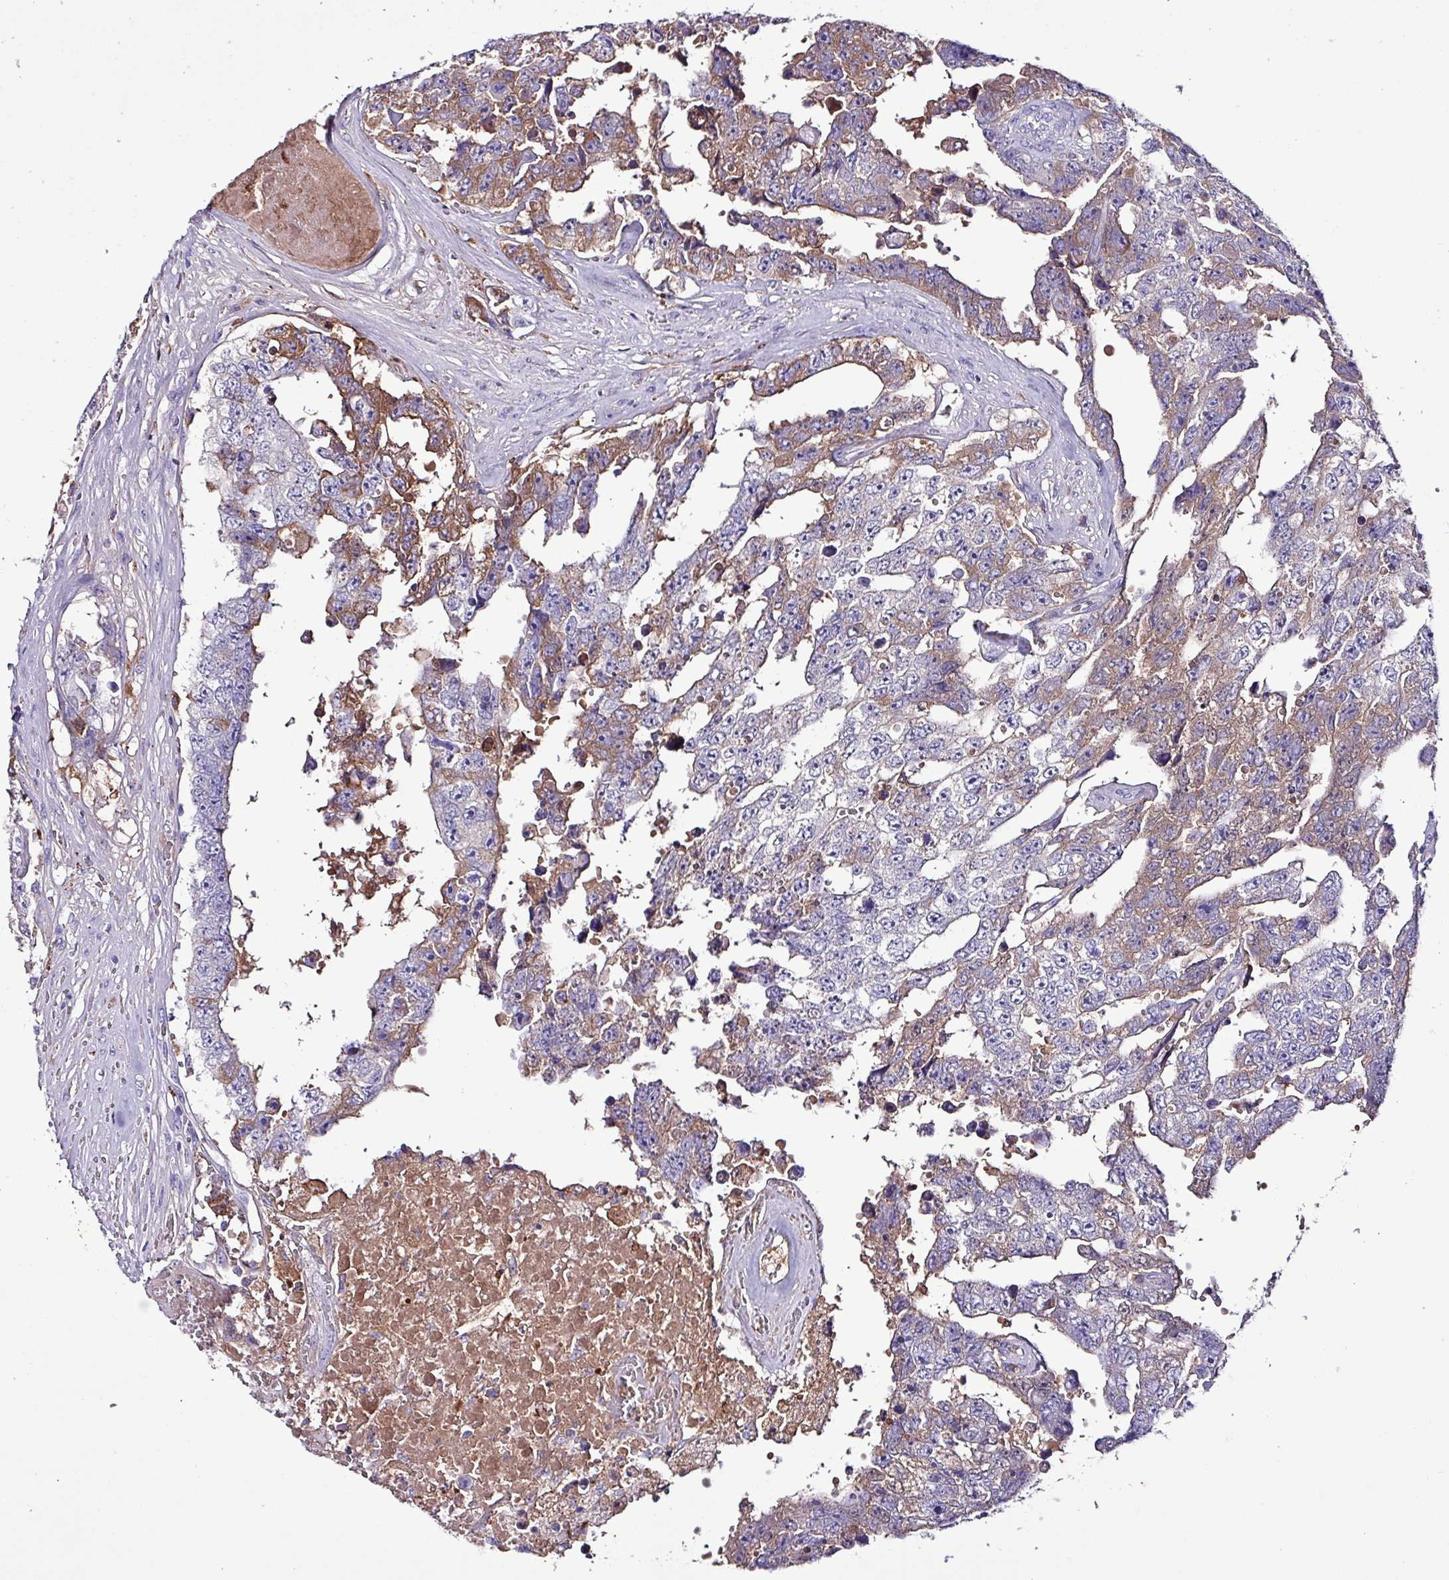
{"staining": {"intensity": "moderate", "quantity": "25%-75%", "location": "cytoplasmic/membranous"}, "tissue": "testis cancer", "cell_type": "Tumor cells", "image_type": "cancer", "snomed": [{"axis": "morphology", "description": "Normal tissue, NOS"}, {"axis": "morphology", "description": "Carcinoma, Embryonal, NOS"}, {"axis": "topography", "description": "Testis"}, {"axis": "topography", "description": "Epididymis"}], "caption": "DAB (3,3'-diaminobenzidine) immunohistochemical staining of embryonal carcinoma (testis) exhibits moderate cytoplasmic/membranous protein staining in approximately 25%-75% of tumor cells.", "gene": "HP", "patient": {"sex": "male", "age": 25}}